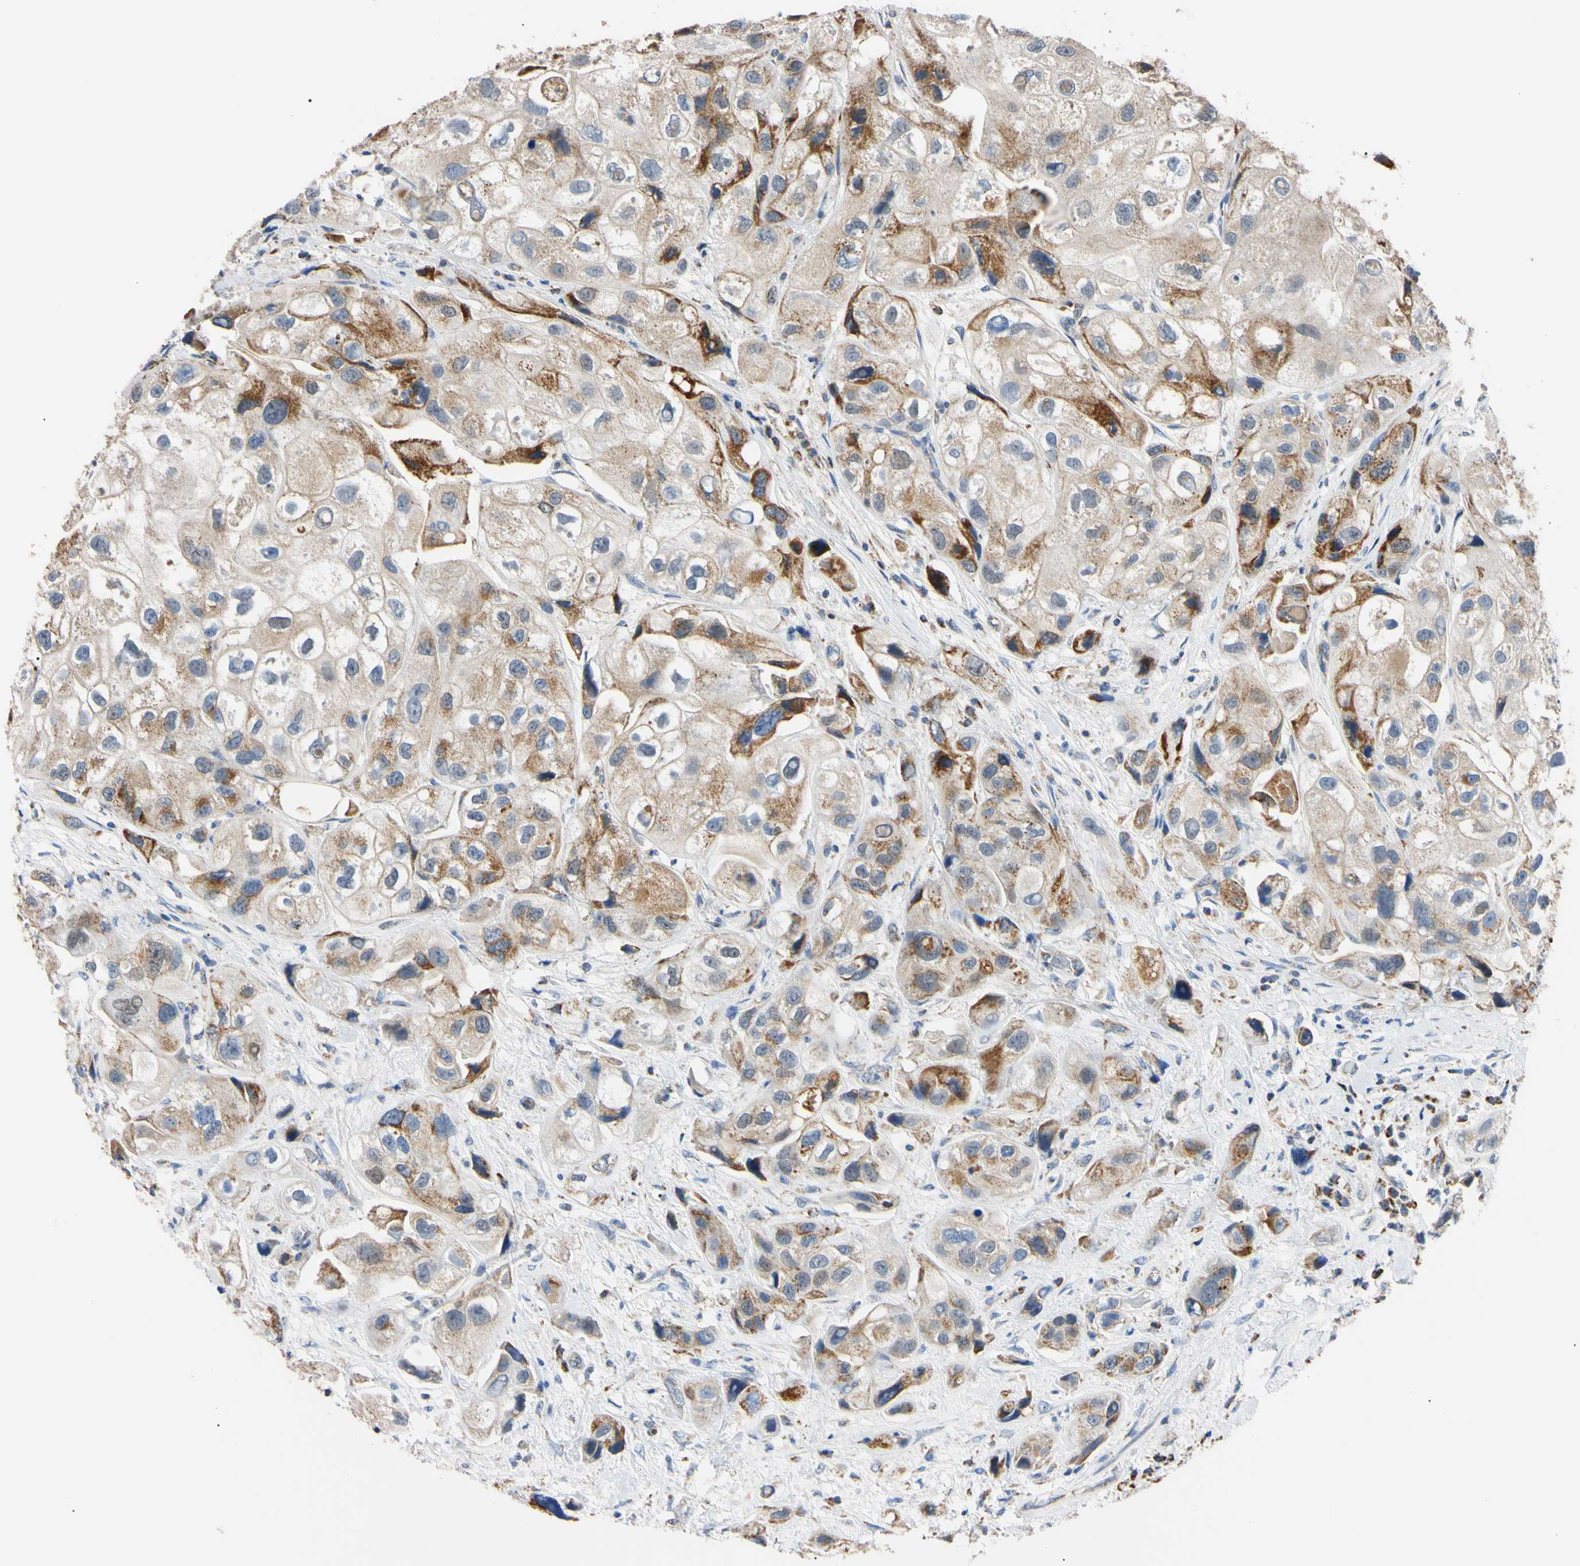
{"staining": {"intensity": "moderate", "quantity": "25%-75%", "location": "cytoplasmic/membranous"}, "tissue": "urothelial cancer", "cell_type": "Tumor cells", "image_type": "cancer", "snomed": [{"axis": "morphology", "description": "Urothelial carcinoma, High grade"}, {"axis": "topography", "description": "Urinary bladder"}], "caption": "Approximately 25%-75% of tumor cells in human urothelial cancer display moderate cytoplasmic/membranous protein staining as visualized by brown immunohistochemical staining.", "gene": "CLPP", "patient": {"sex": "female", "age": 64}}